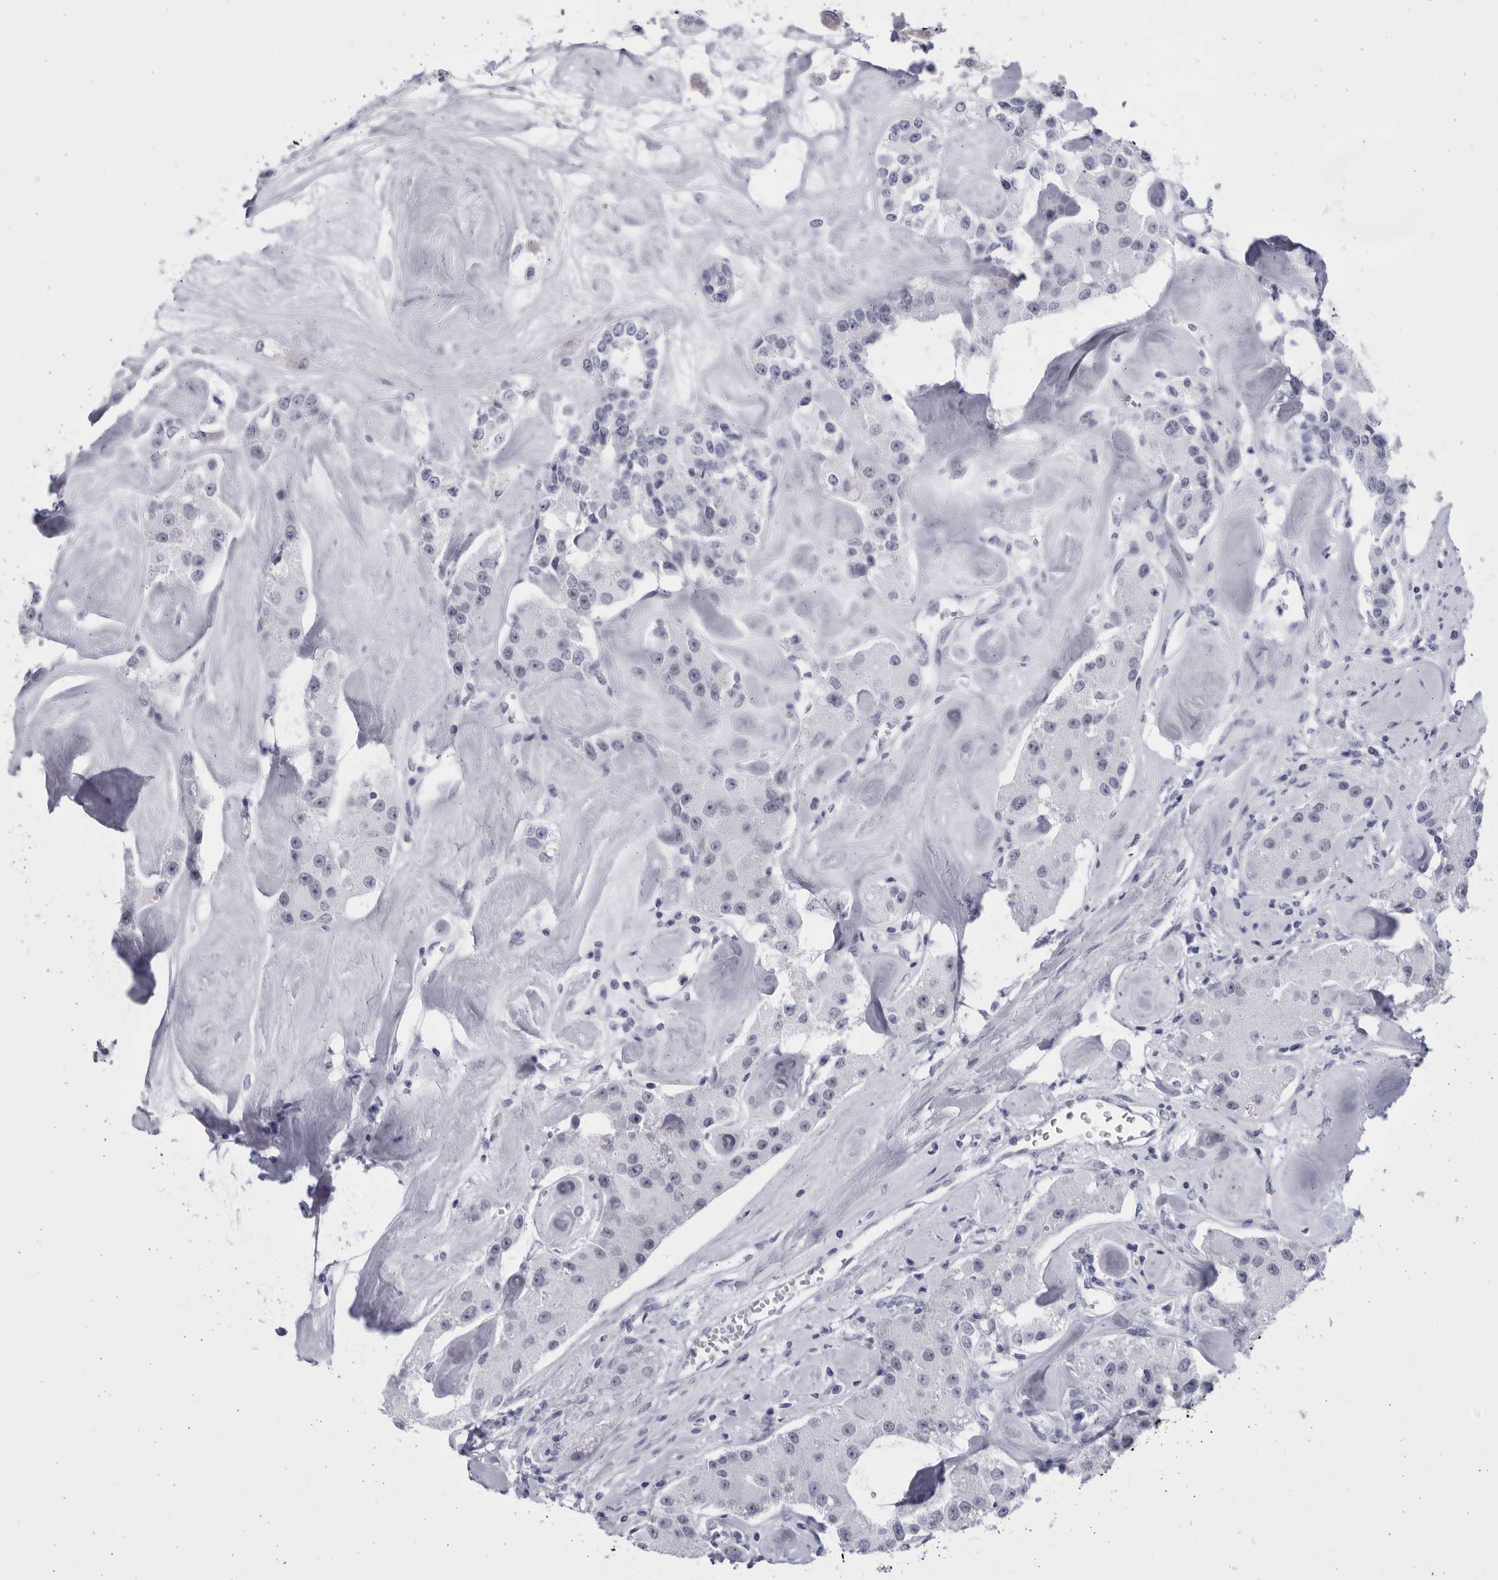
{"staining": {"intensity": "negative", "quantity": "none", "location": "none"}, "tissue": "carcinoid", "cell_type": "Tumor cells", "image_type": "cancer", "snomed": [{"axis": "morphology", "description": "Carcinoid, malignant, NOS"}, {"axis": "topography", "description": "Pancreas"}], "caption": "Tumor cells show no significant expression in carcinoid (malignant). (DAB (3,3'-diaminobenzidine) immunohistochemistry visualized using brightfield microscopy, high magnification).", "gene": "CCDC181", "patient": {"sex": "male", "age": 41}}